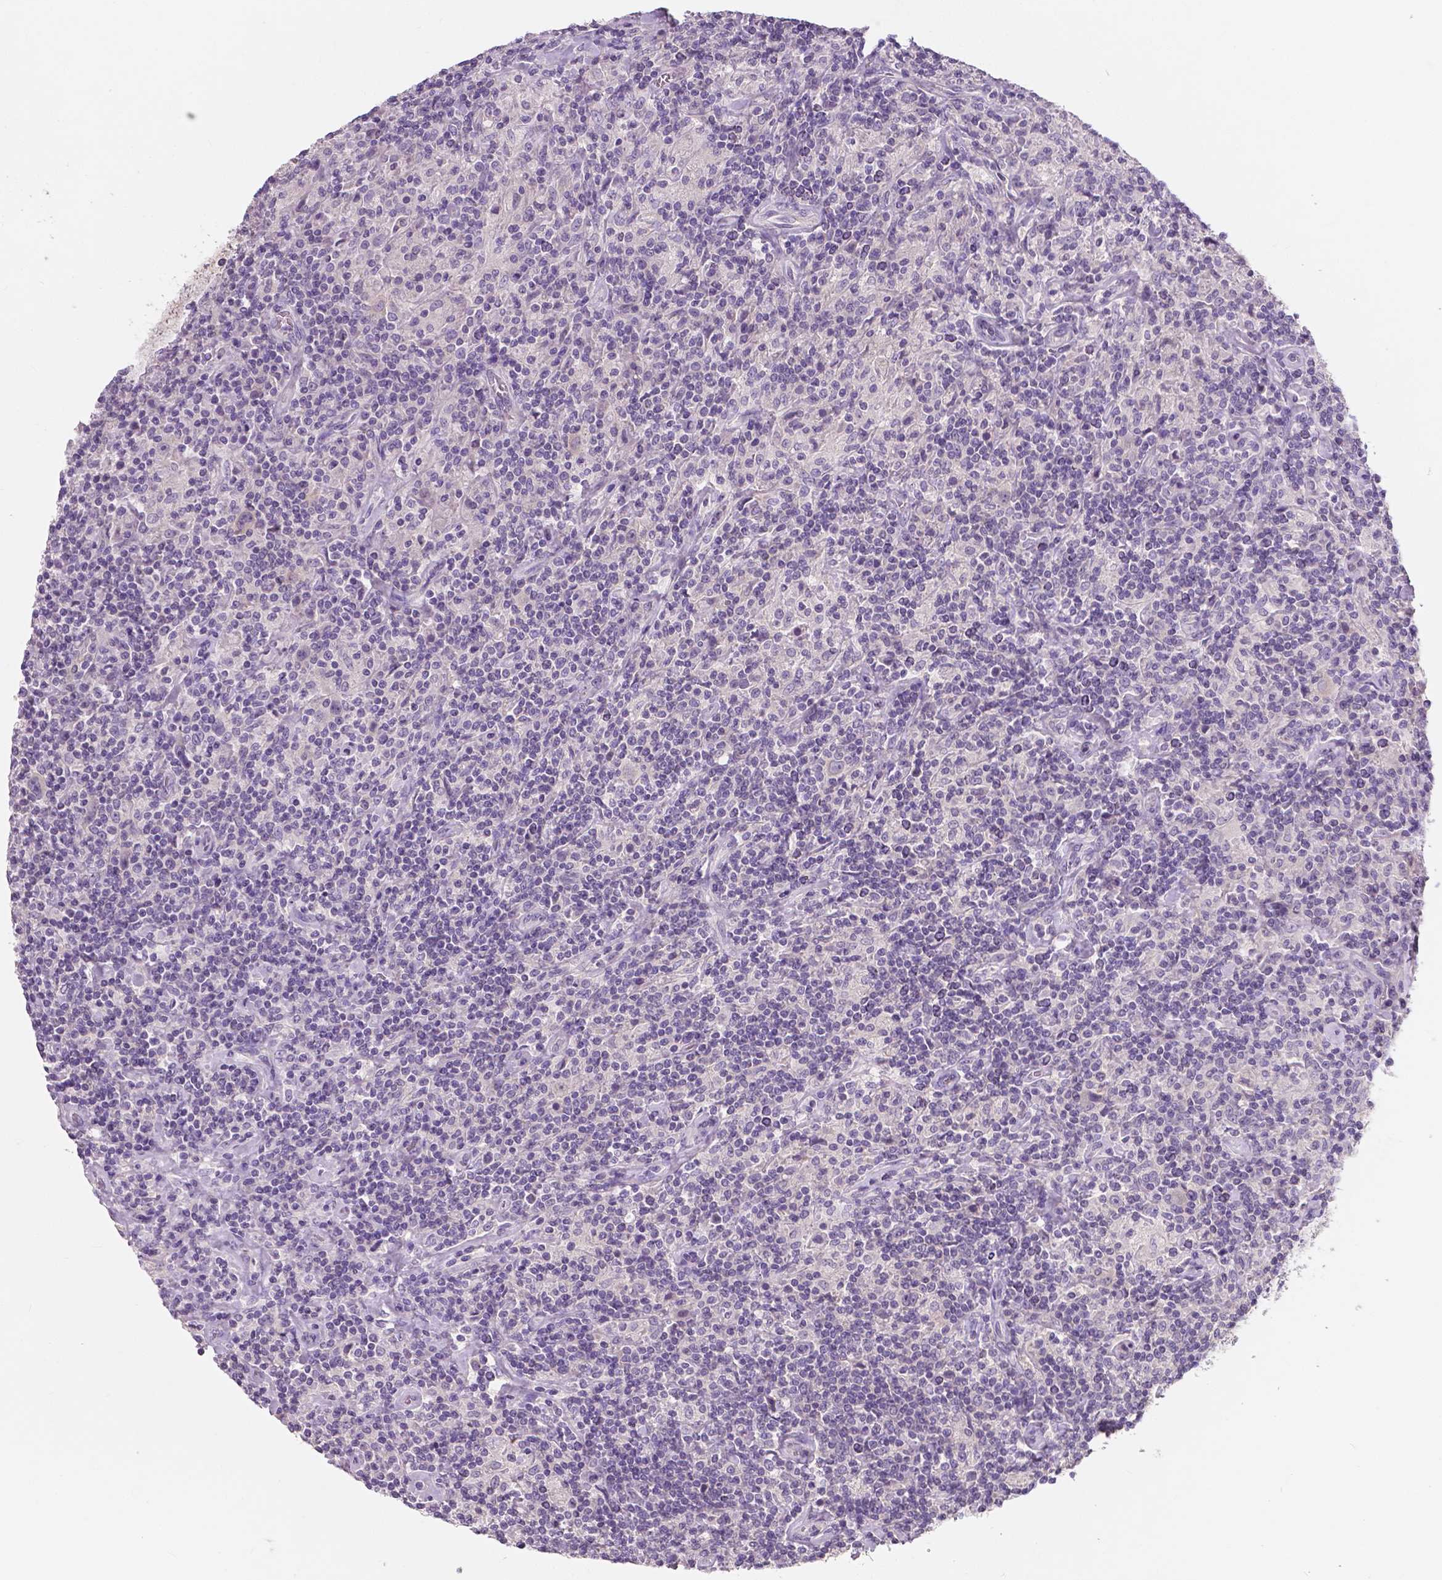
{"staining": {"intensity": "negative", "quantity": "none", "location": "none"}, "tissue": "lymphoma", "cell_type": "Tumor cells", "image_type": "cancer", "snomed": [{"axis": "morphology", "description": "Hodgkin's disease, NOS"}, {"axis": "topography", "description": "Lymph node"}], "caption": "Tumor cells are negative for brown protein staining in Hodgkin's disease.", "gene": "LSM14B", "patient": {"sex": "male", "age": 70}}